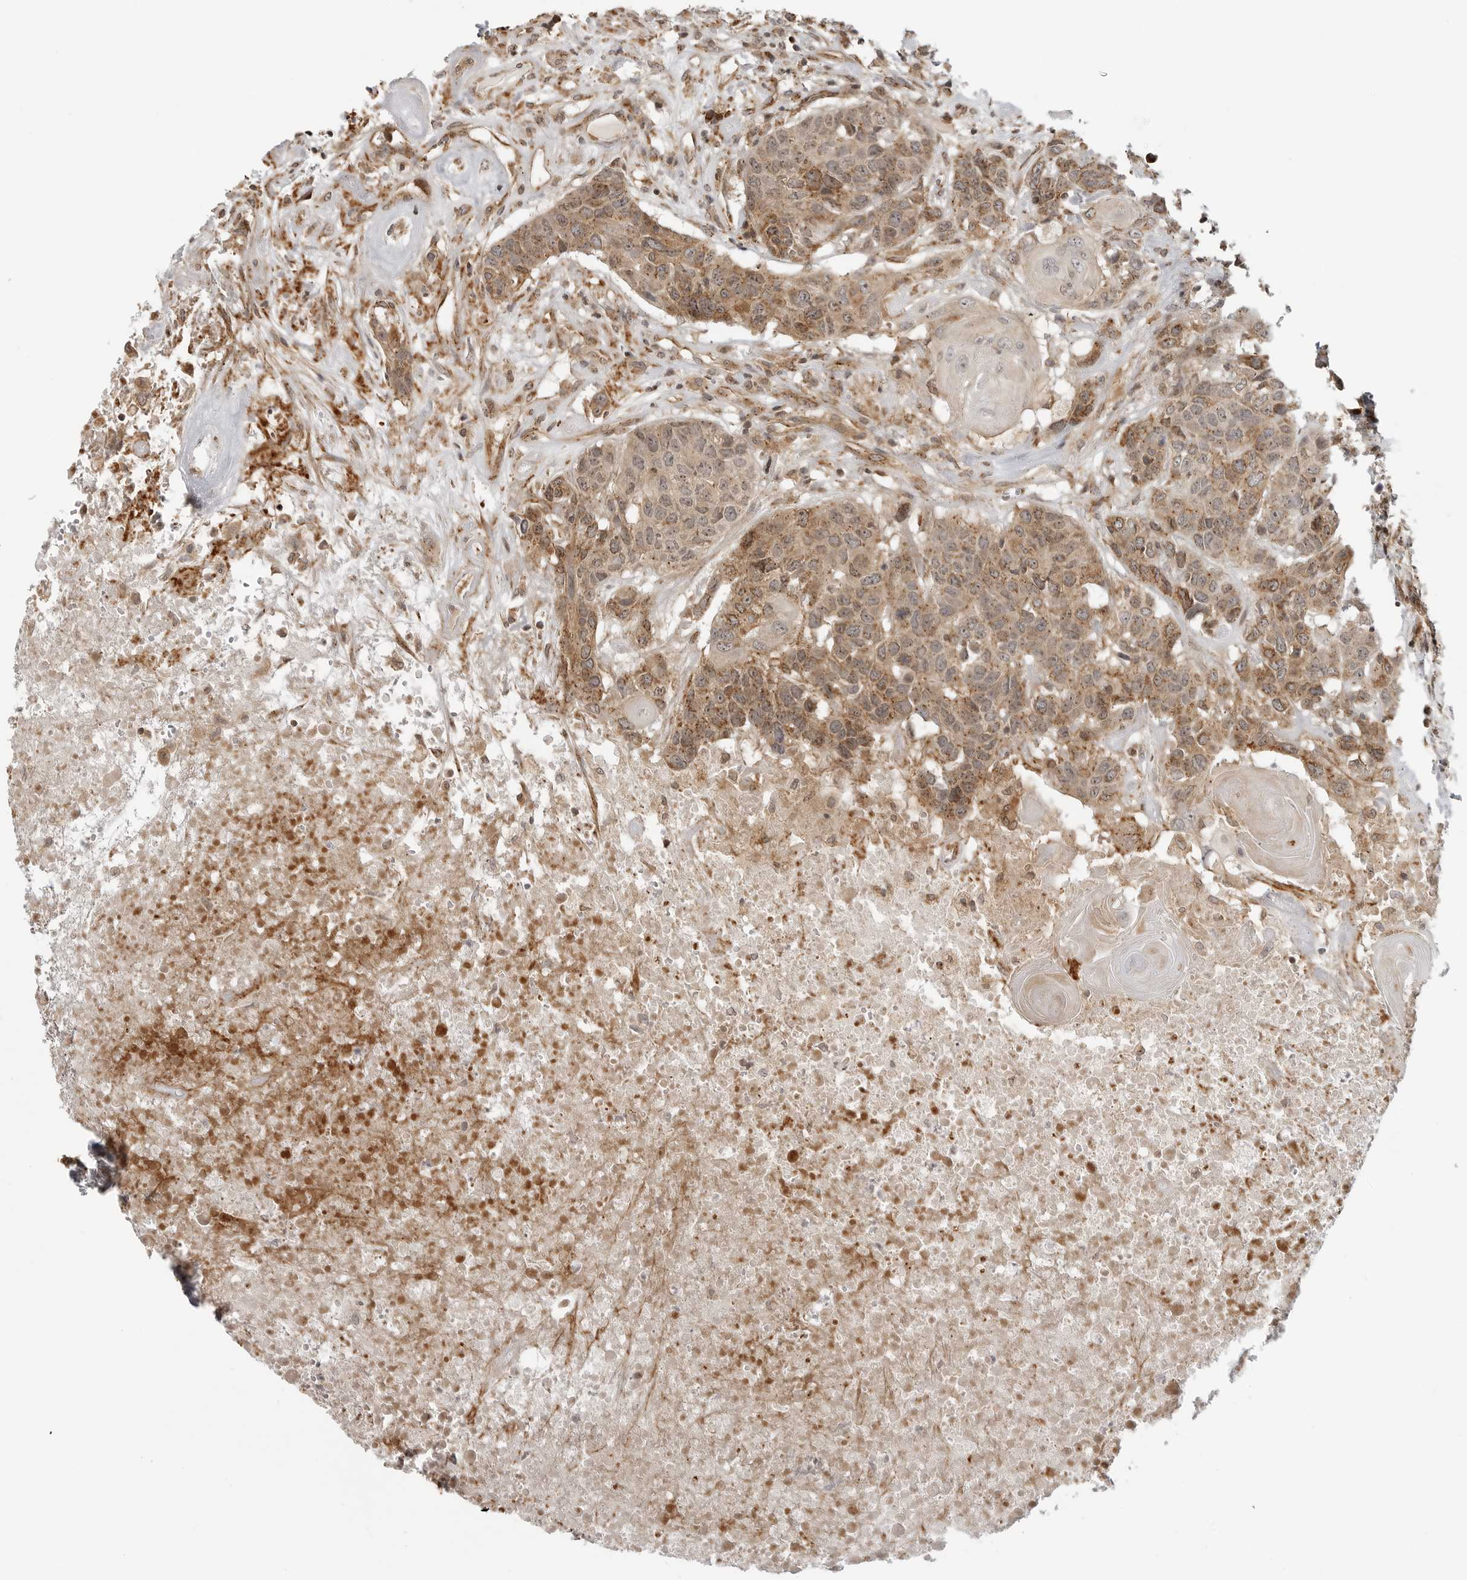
{"staining": {"intensity": "moderate", "quantity": ">75%", "location": "cytoplasmic/membranous"}, "tissue": "head and neck cancer", "cell_type": "Tumor cells", "image_type": "cancer", "snomed": [{"axis": "morphology", "description": "Squamous cell carcinoma, NOS"}, {"axis": "topography", "description": "Head-Neck"}], "caption": "Protein expression analysis of head and neck cancer (squamous cell carcinoma) demonstrates moderate cytoplasmic/membranous positivity in approximately >75% of tumor cells.", "gene": "COPA", "patient": {"sex": "male", "age": 66}}